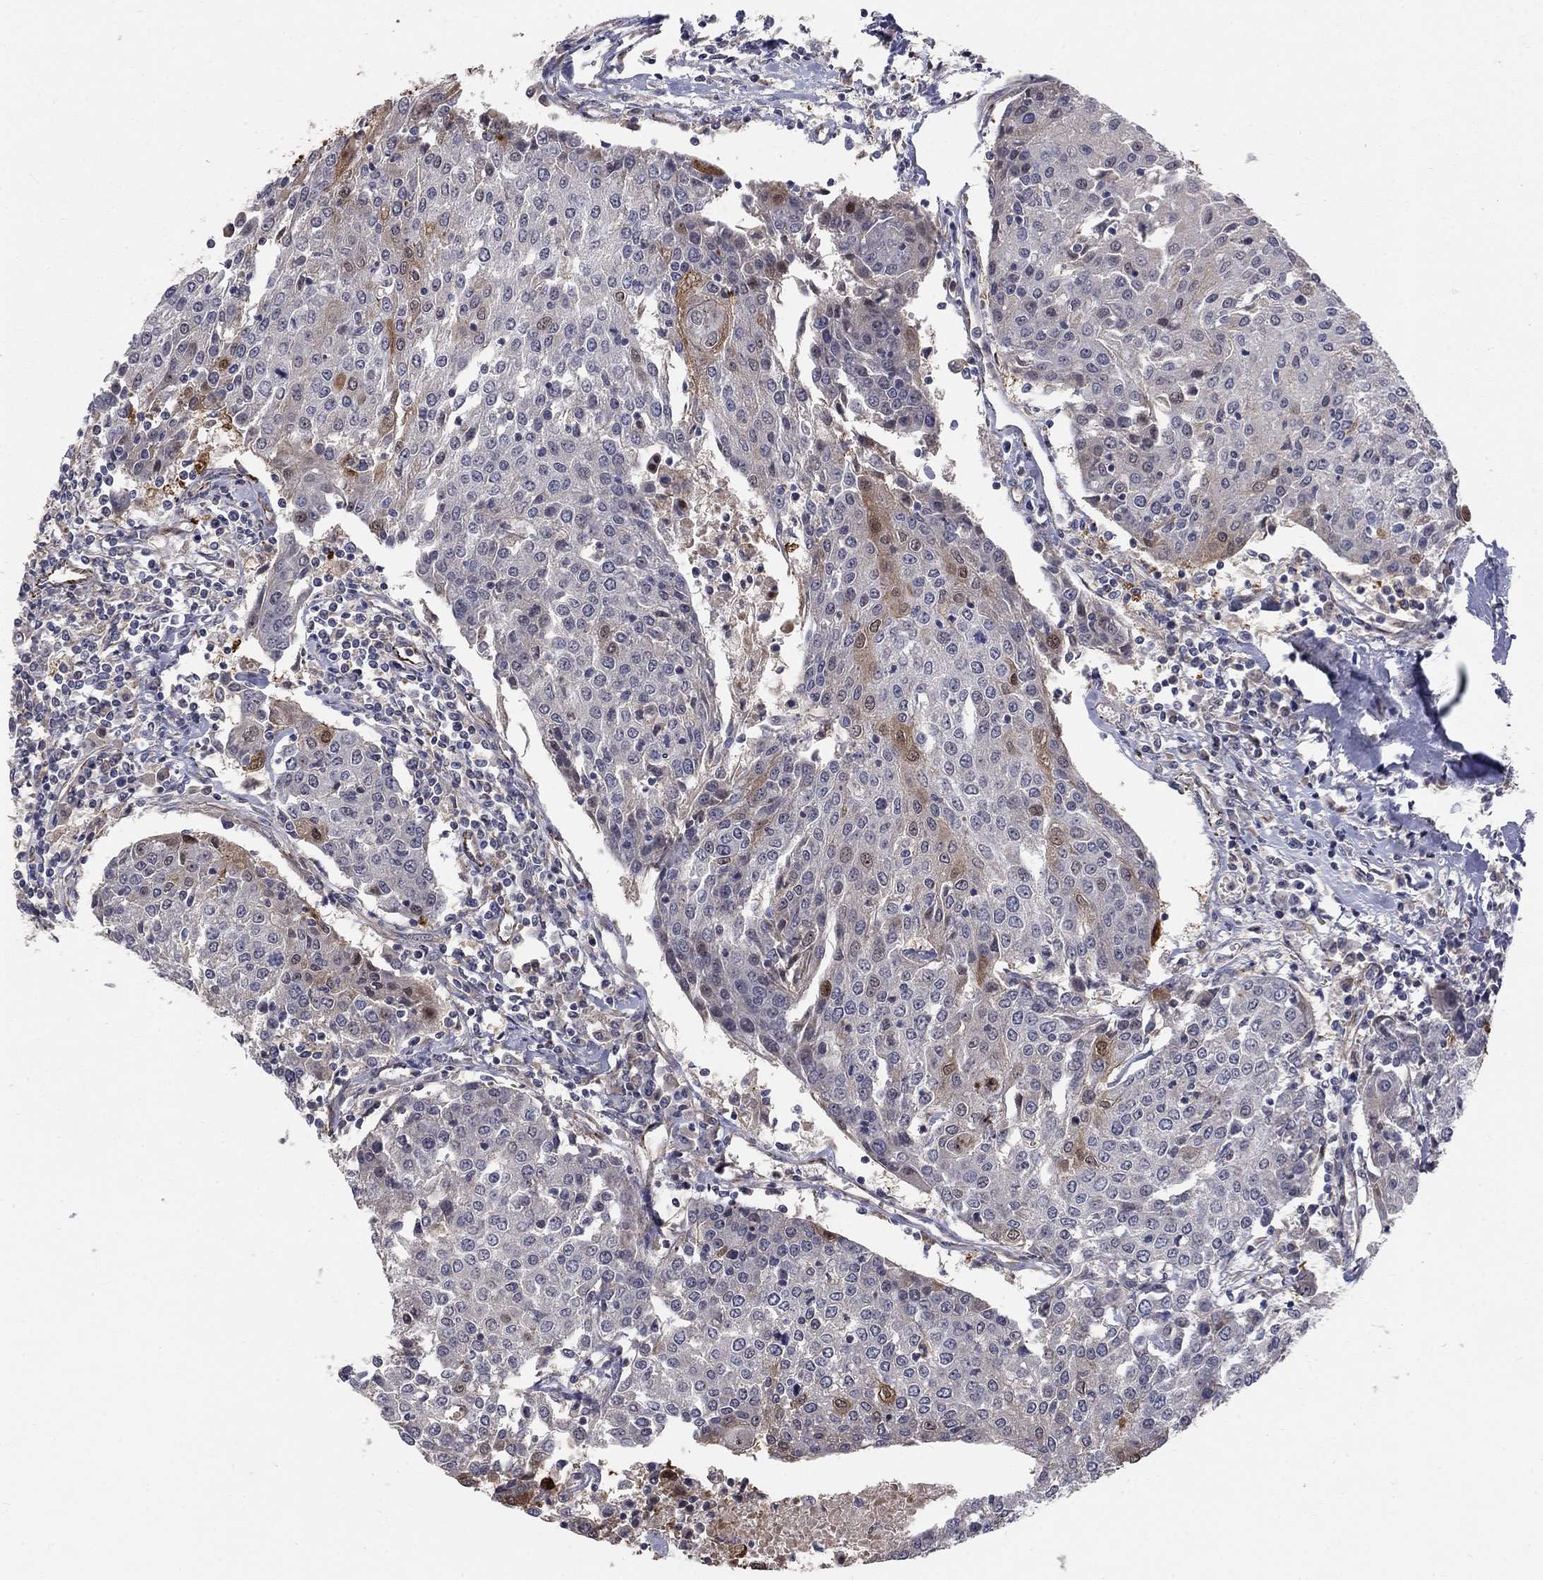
{"staining": {"intensity": "moderate", "quantity": "<25%", "location": "nuclear"}, "tissue": "urothelial cancer", "cell_type": "Tumor cells", "image_type": "cancer", "snomed": [{"axis": "morphology", "description": "Urothelial carcinoma, High grade"}, {"axis": "topography", "description": "Urinary bladder"}], "caption": "A high-resolution image shows IHC staining of urothelial cancer, which displays moderate nuclear staining in approximately <25% of tumor cells. The protein of interest is shown in brown color, while the nuclei are stained blue.", "gene": "MSRA", "patient": {"sex": "female", "age": 85}}